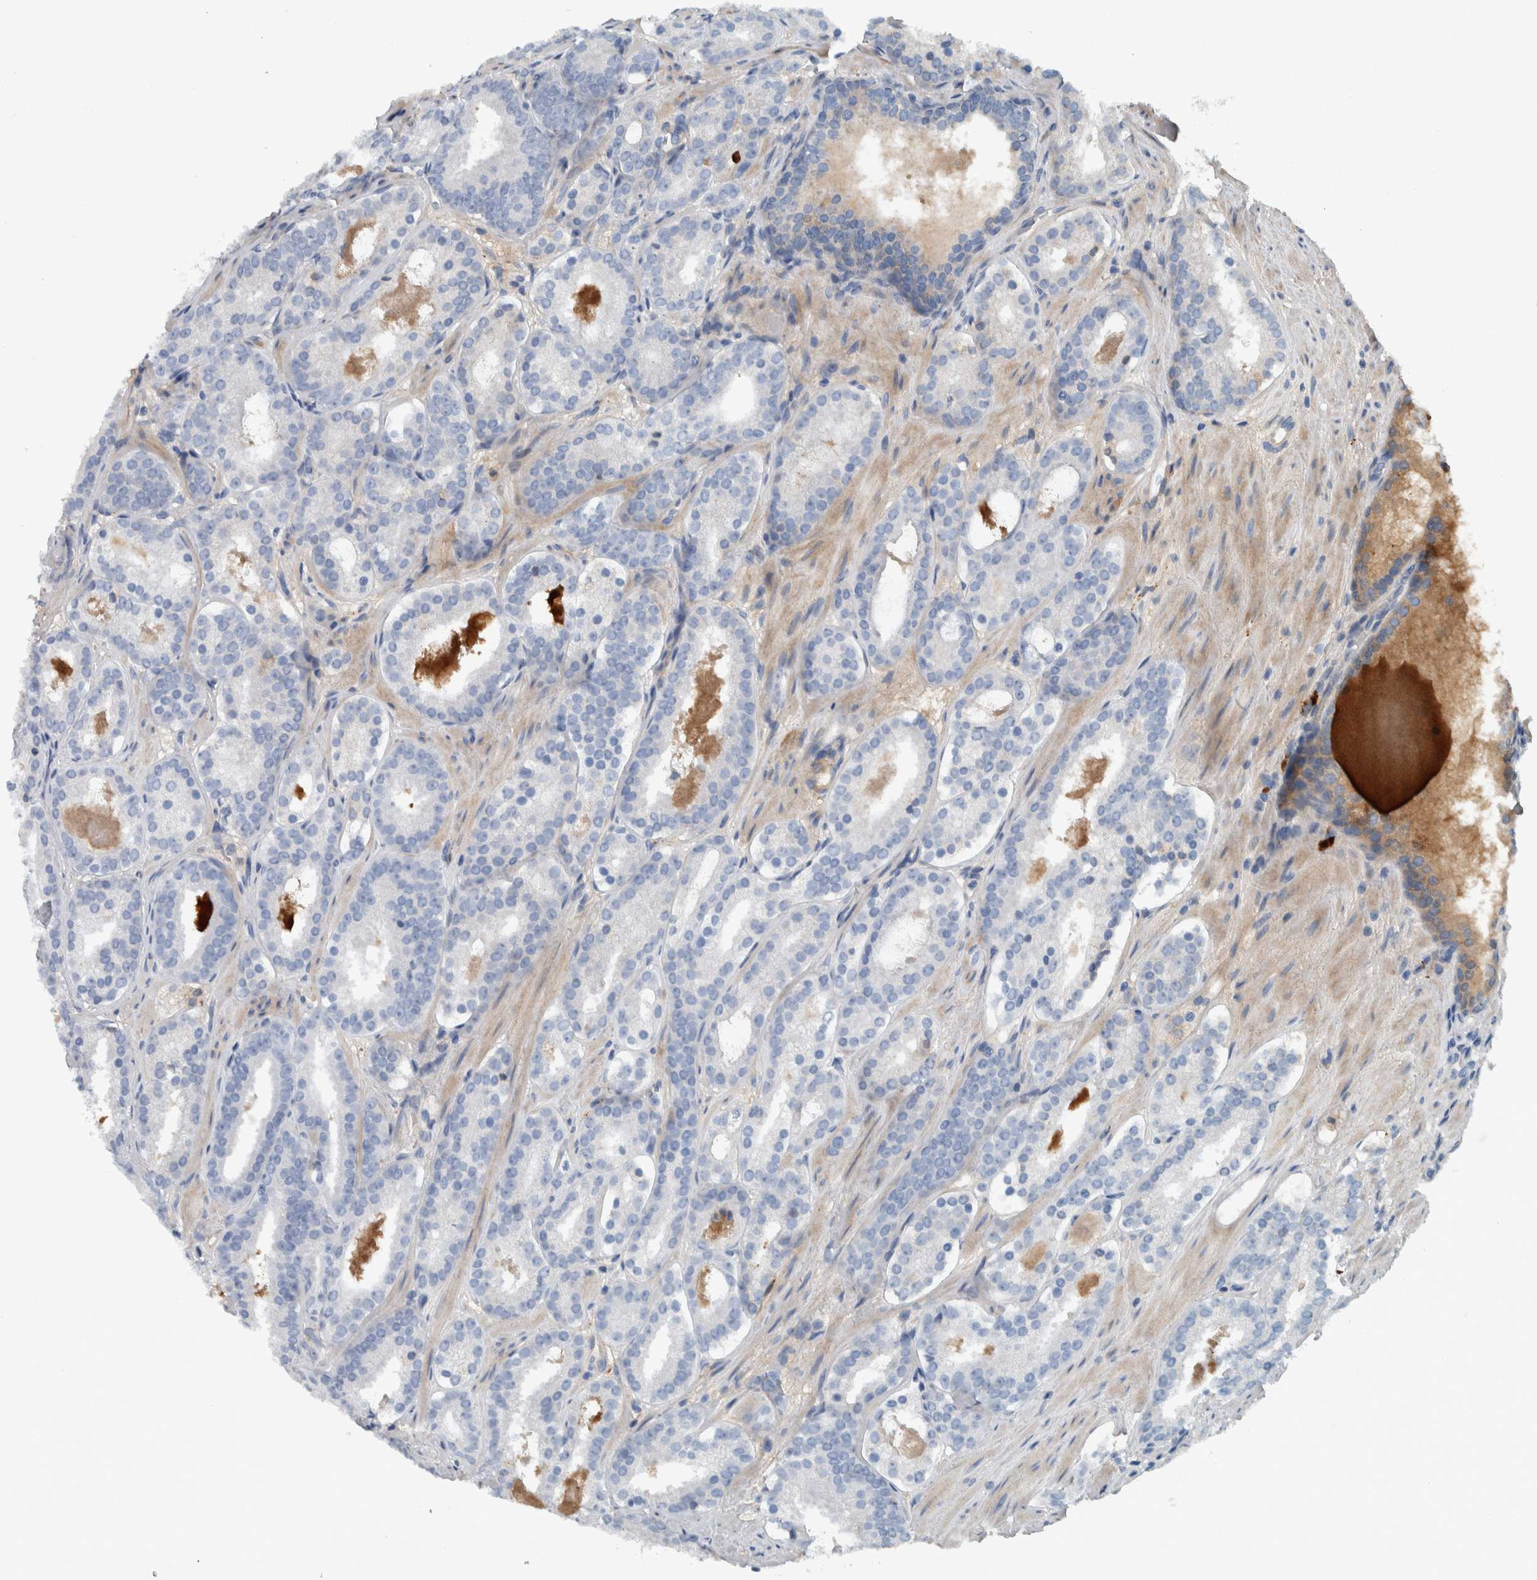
{"staining": {"intensity": "negative", "quantity": "none", "location": "none"}, "tissue": "prostate cancer", "cell_type": "Tumor cells", "image_type": "cancer", "snomed": [{"axis": "morphology", "description": "Adenocarcinoma, Low grade"}, {"axis": "topography", "description": "Prostate"}], "caption": "Low-grade adenocarcinoma (prostate) stained for a protein using immunohistochemistry reveals no staining tumor cells.", "gene": "SERPINC1", "patient": {"sex": "male", "age": 69}}